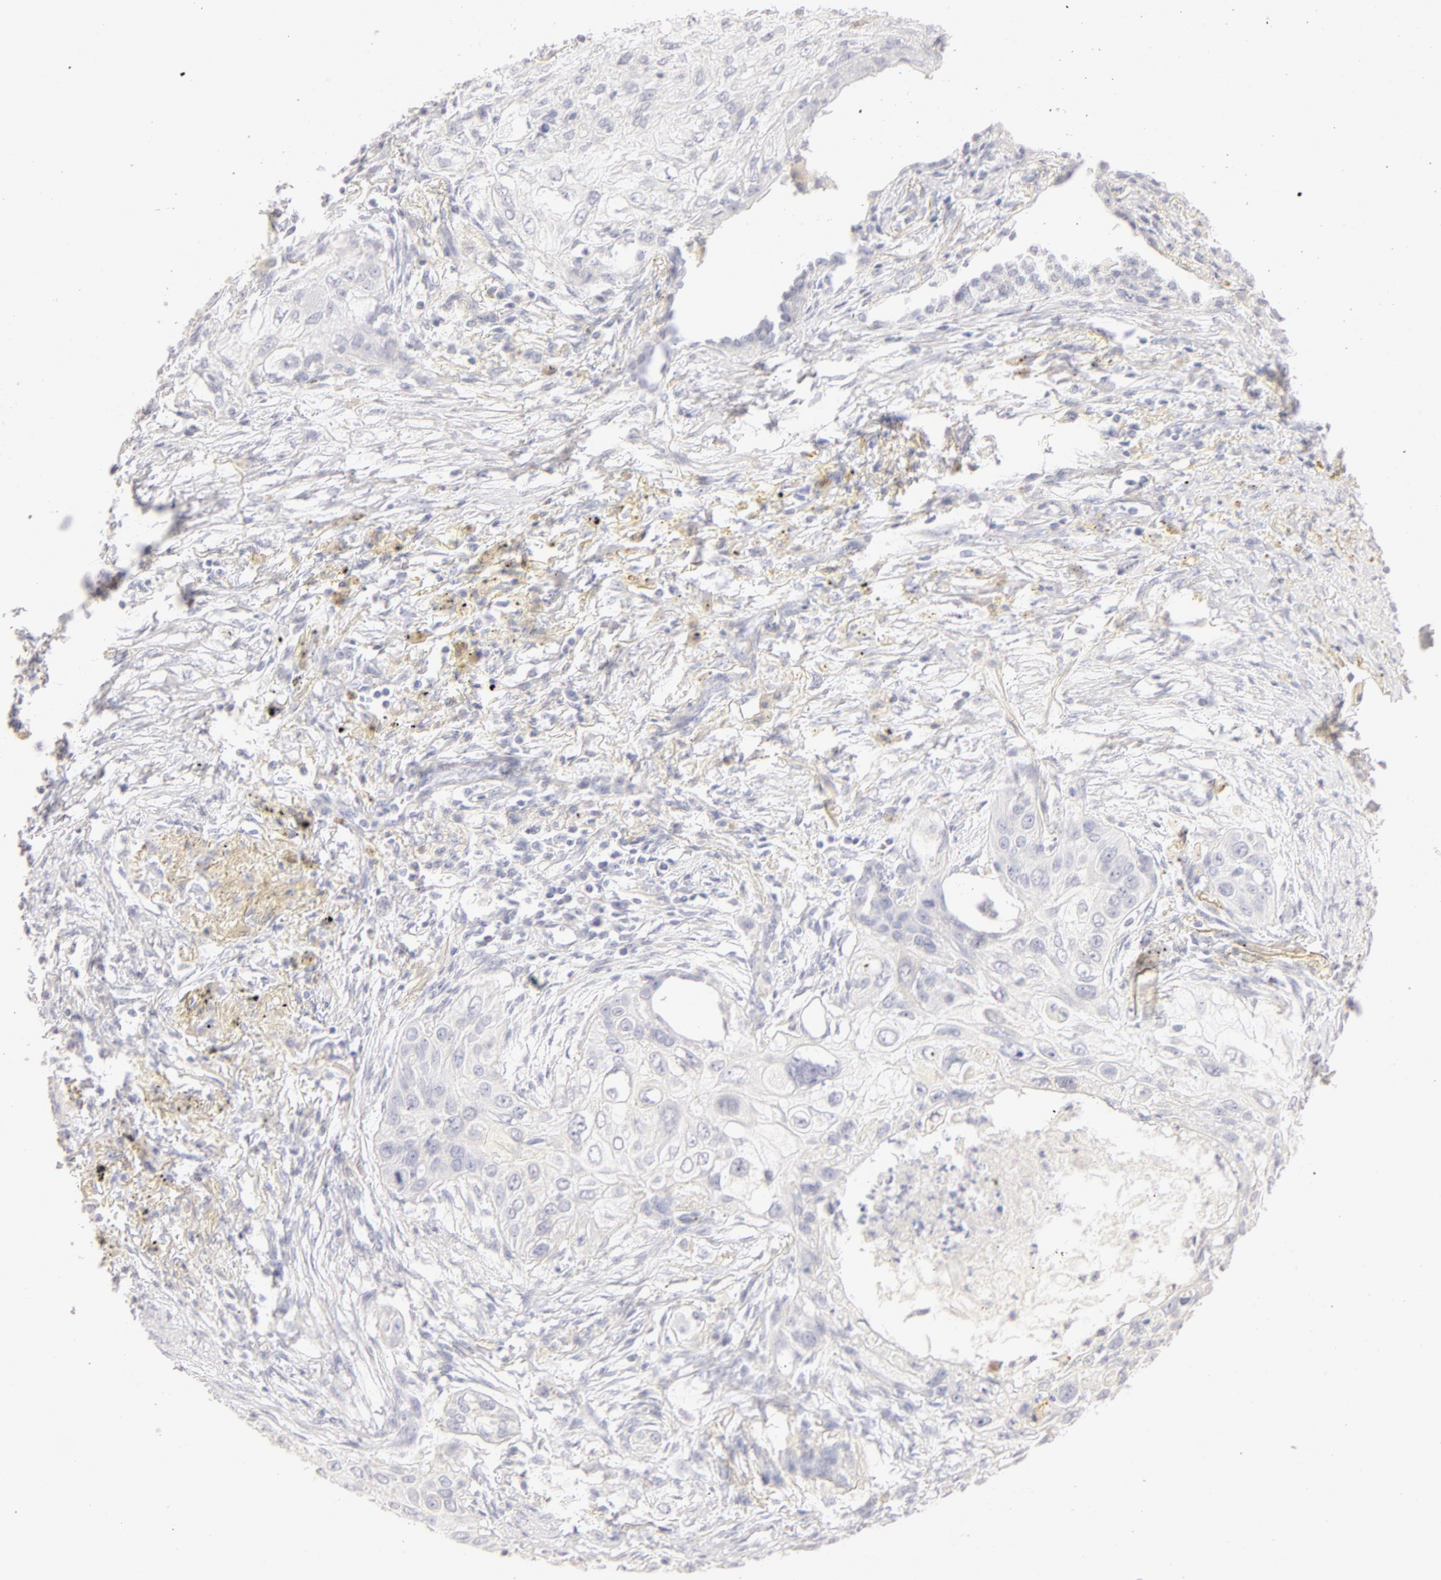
{"staining": {"intensity": "negative", "quantity": "none", "location": "none"}, "tissue": "lung cancer", "cell_type": "Tumor cells", "image_type": "cancer", "snomed": [{"axis": "morphology", "description": "Squamous cell carcinoma, NOS"}, {"axis": "topography", "description": "Lung"}], "caption": "Immunohistochemistry (IHC) photomicrograph of neoplastic tissue: squamous cell carcinoma (lung) stained with DAB exhibits no significant protein staining in tumor cells.", "gene": "LGALS7B", "patient": {"sex": "male", "age": 71}}